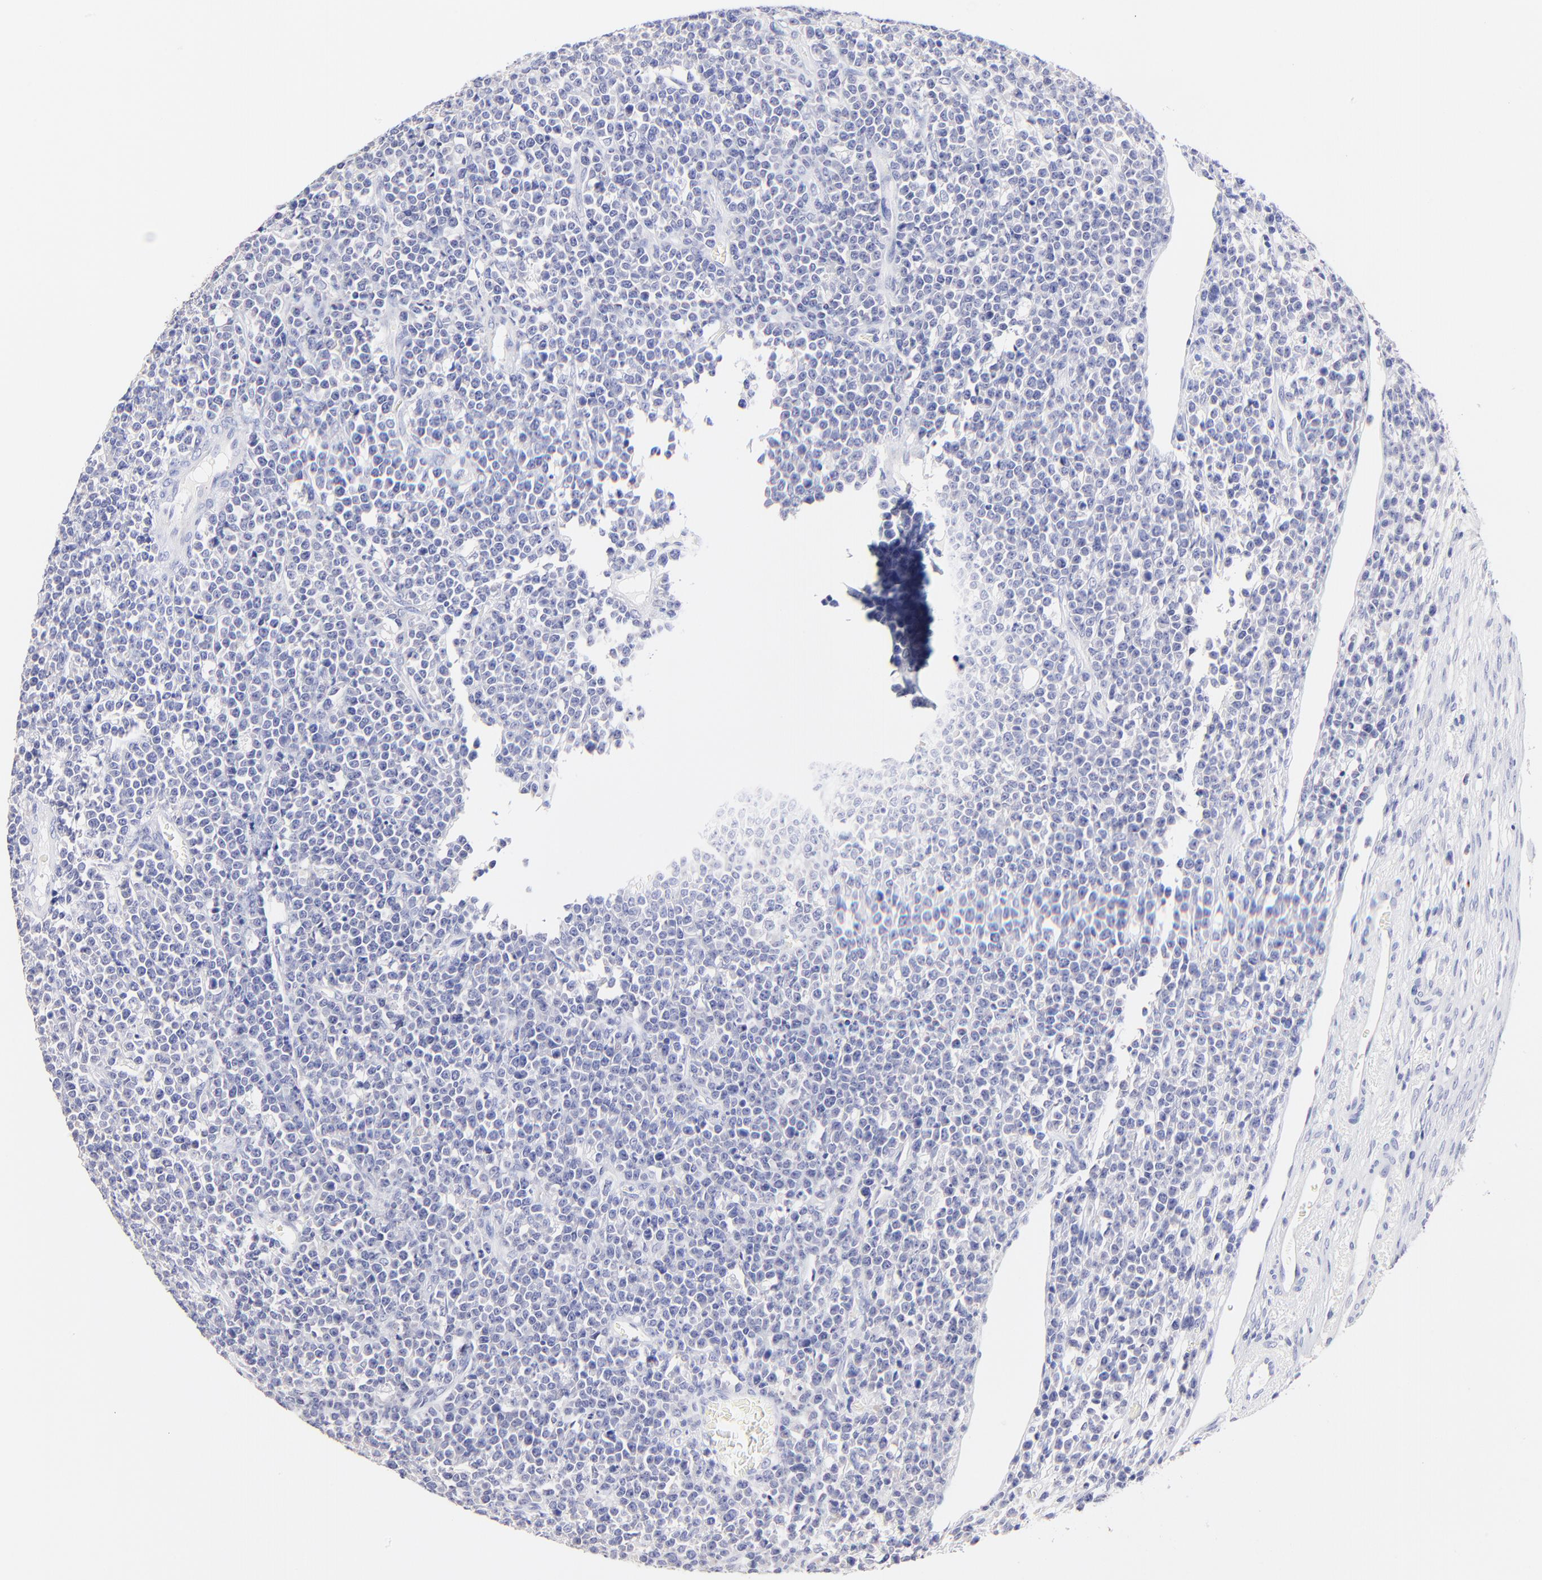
{"staining": {"intensity": "negative", "quantity": "none", "location": "none"}, "tissue": "lymphoma", "cell_type": "Tumor cells", "image_type": "cancer", "snomed": [{"axis": "morphology", "description": "Malignant lymphoma, non-Hodgkin's type, High grade"}, {"axis": "topography", "description": "Ovary"}], "caption": "This is a micrograph of immunohistochemistry staining of lymphoma, which shows no expression in tumor cells.", "gene": "RAB3A", "patient": {"sex": "female", "age": 56}}